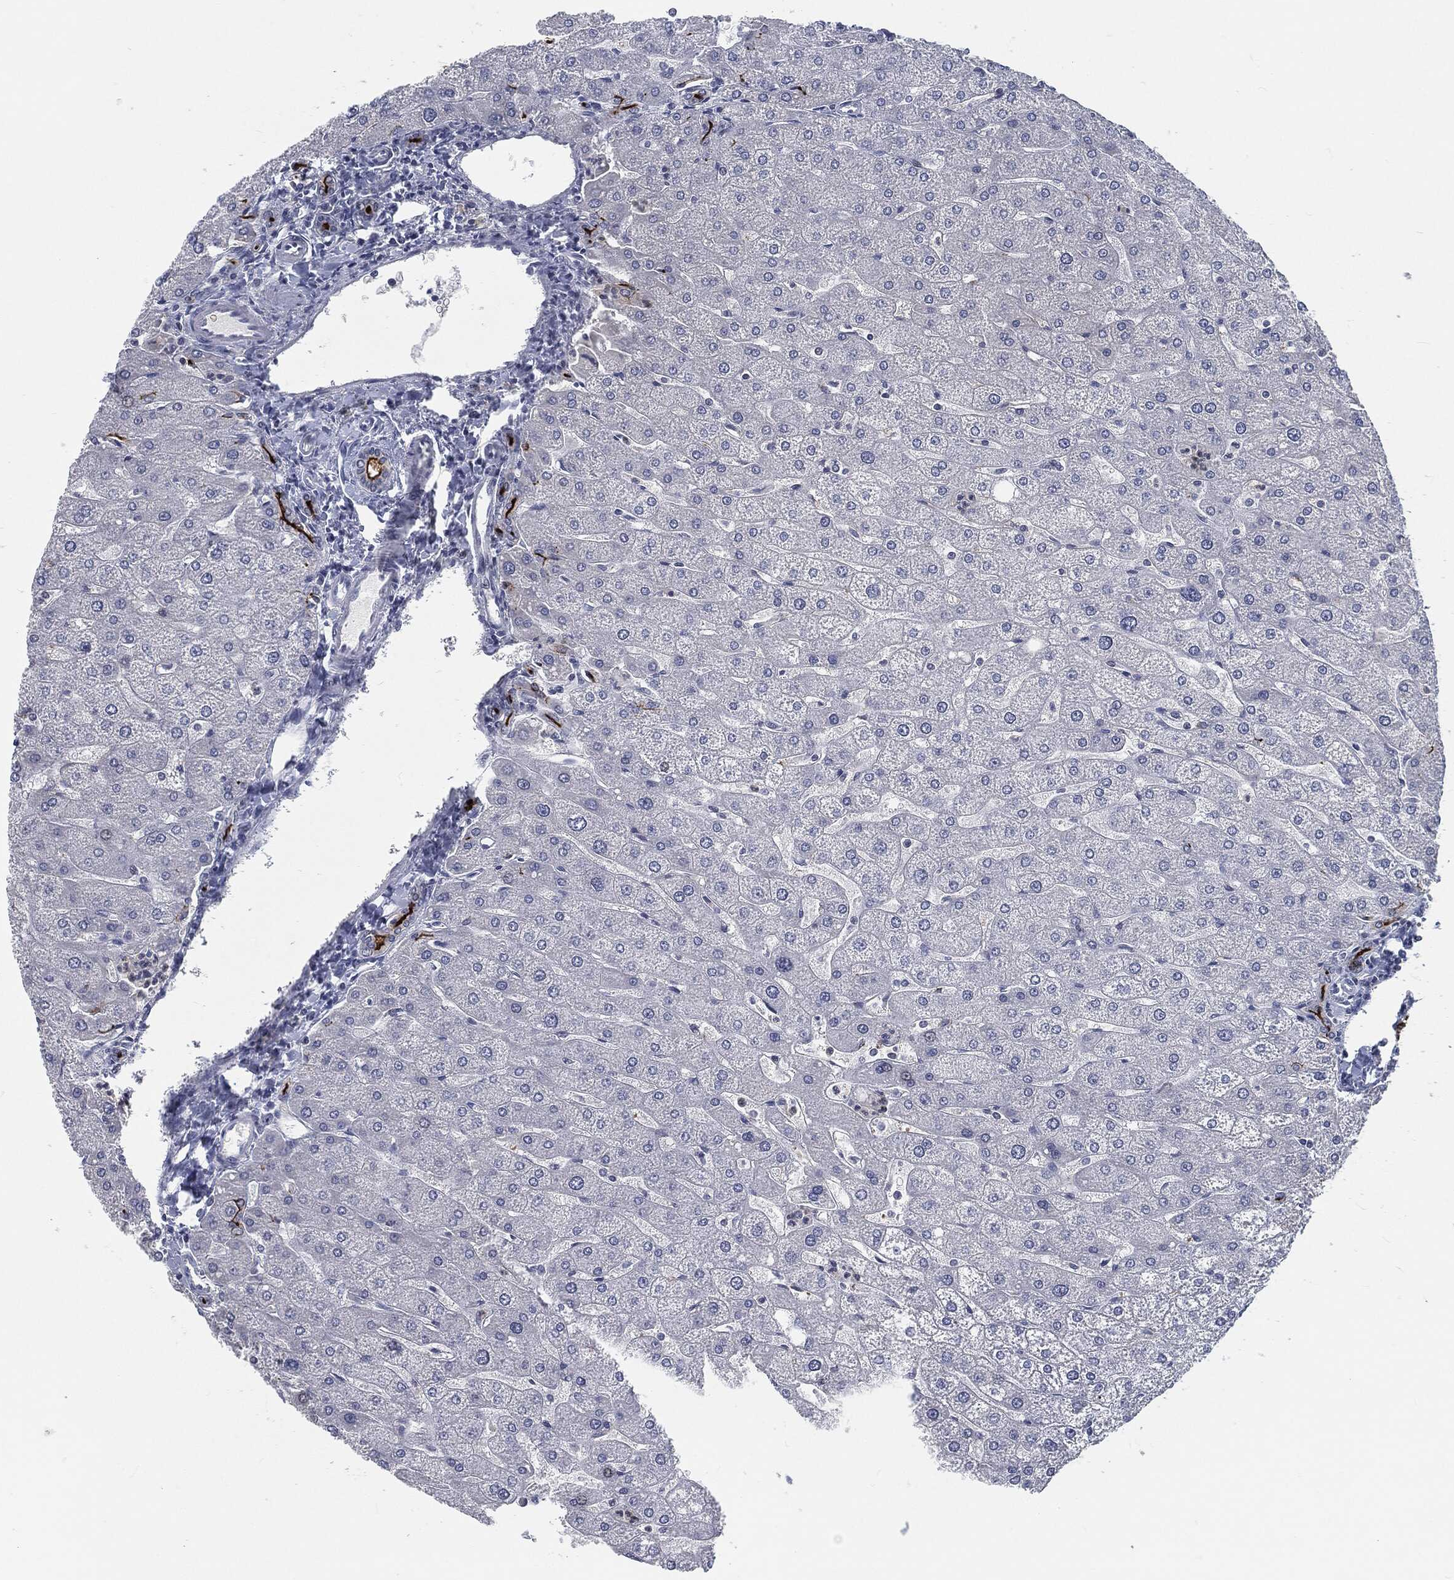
{"staining": {"intensity": "strong", "quantity": ">75%", "location": "cytoplasmic/membranous"}, "tissue": "liver", "cell_type": "Cholangiocytes", "image_type": "normal", "snomed": [{"axis": "morphology", "description": "Normal tissue, NOS"}, {"axis": "topography", "description": "Liver"}], "caption": "Immunohistochemical staining of normal liver reveals high levels of strong cytoplasmic/membranous staining in about >75% of cholangiocytes. (DAB IHC with brightfield microscopy, high magnification).", "gene": "PROM1", "patient": {"sex": "male", "age": 67}}